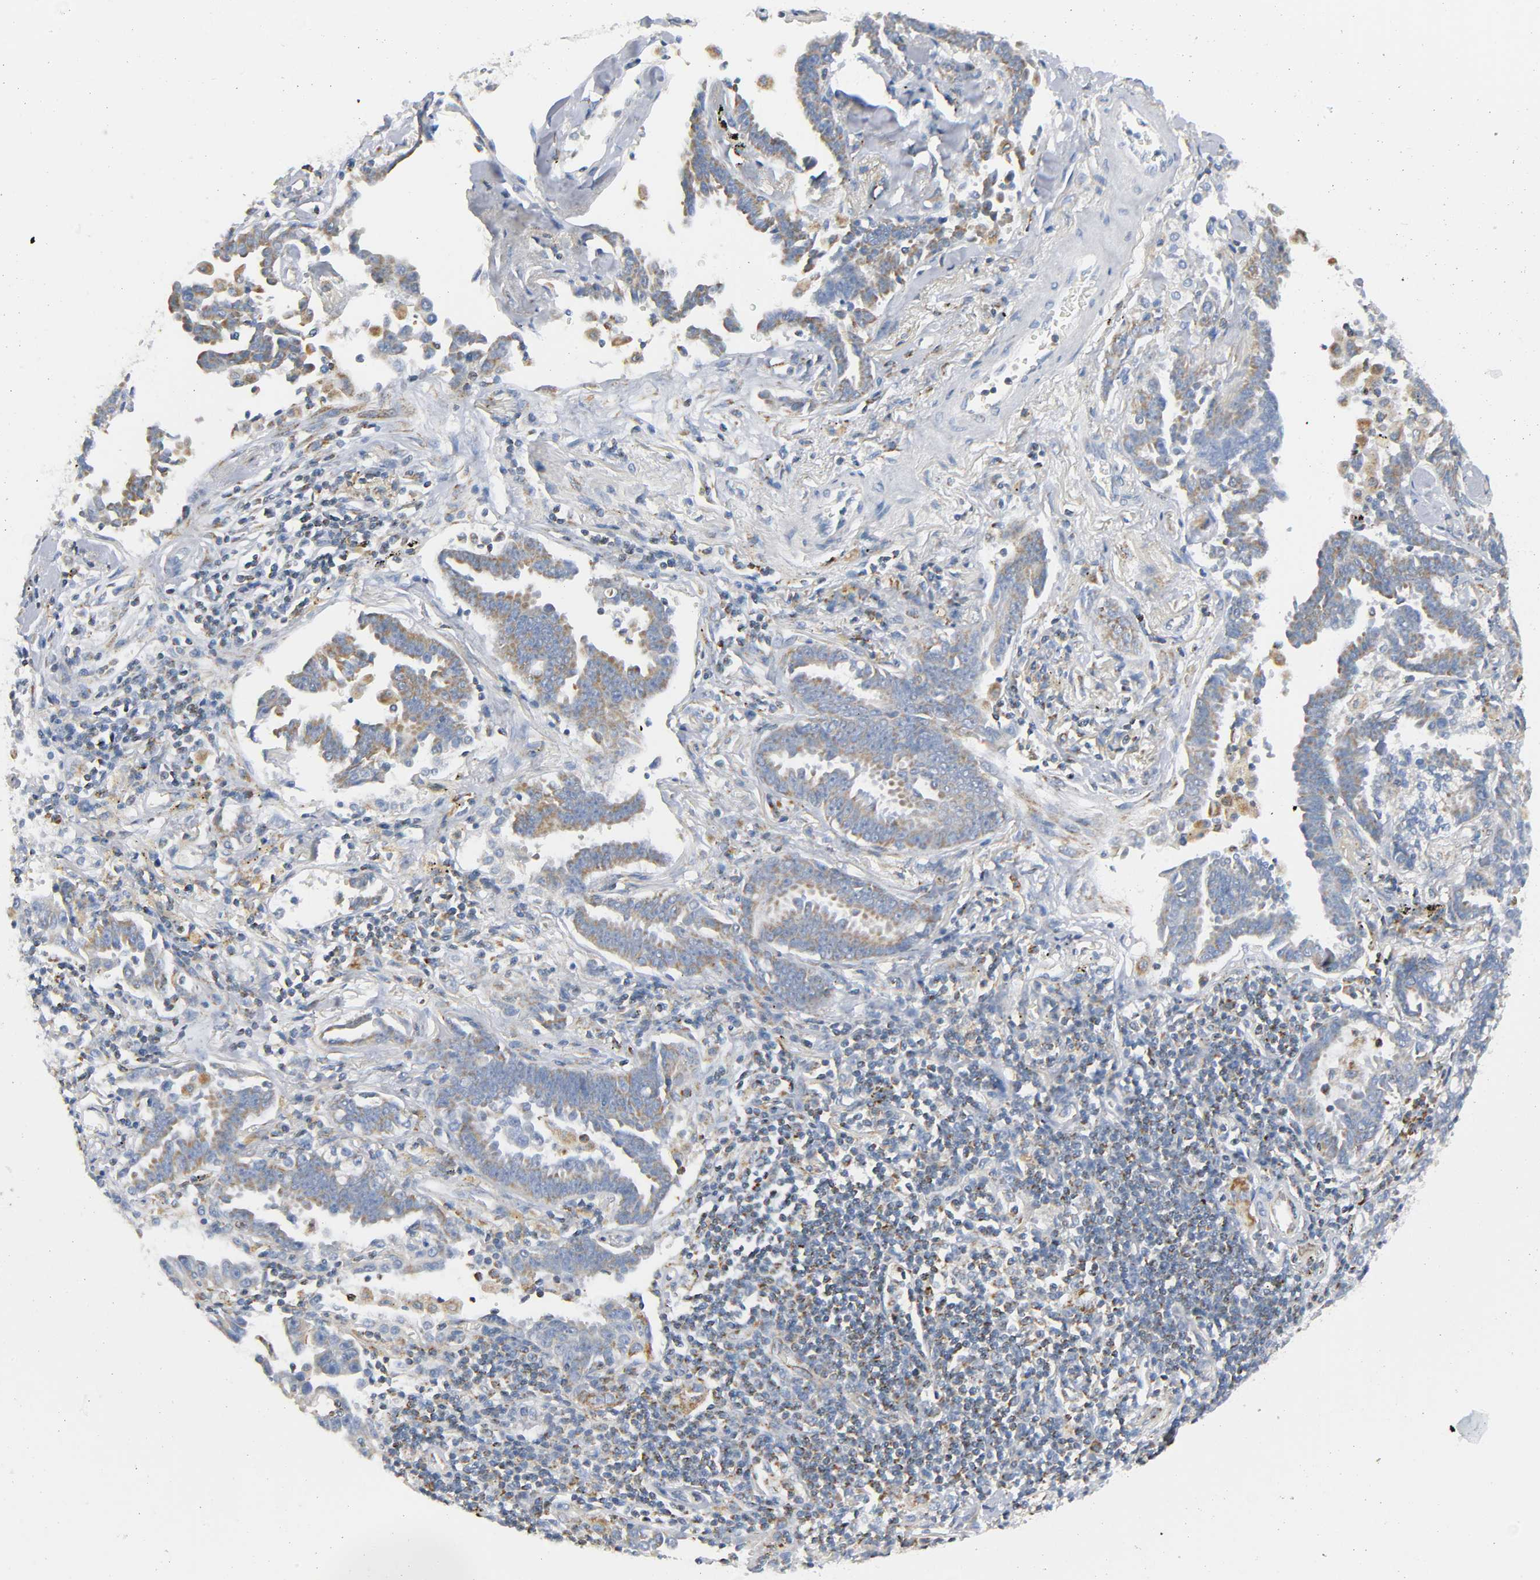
{"staining": {"intensity": "weak", "quantity": ">75%", "location": "cytoplasmic/membranous"}, "tissue": "lung cancer", "cell_type": "Tumor cells", "image_type": "cancer", "snomed": [{"axis": "morphology", "description": "Adenocarcinoma, NOS"}, {"axis": "topography", "description": "Lung"}], "caption": "This is an image of IHC staining of lung cancer (adenocarcinoma), which shows weak positivity in the cytoplasmic/membranous of tumor cells.", "gene": "BAK1", "patient": {"sex": "female", "age": 64}}